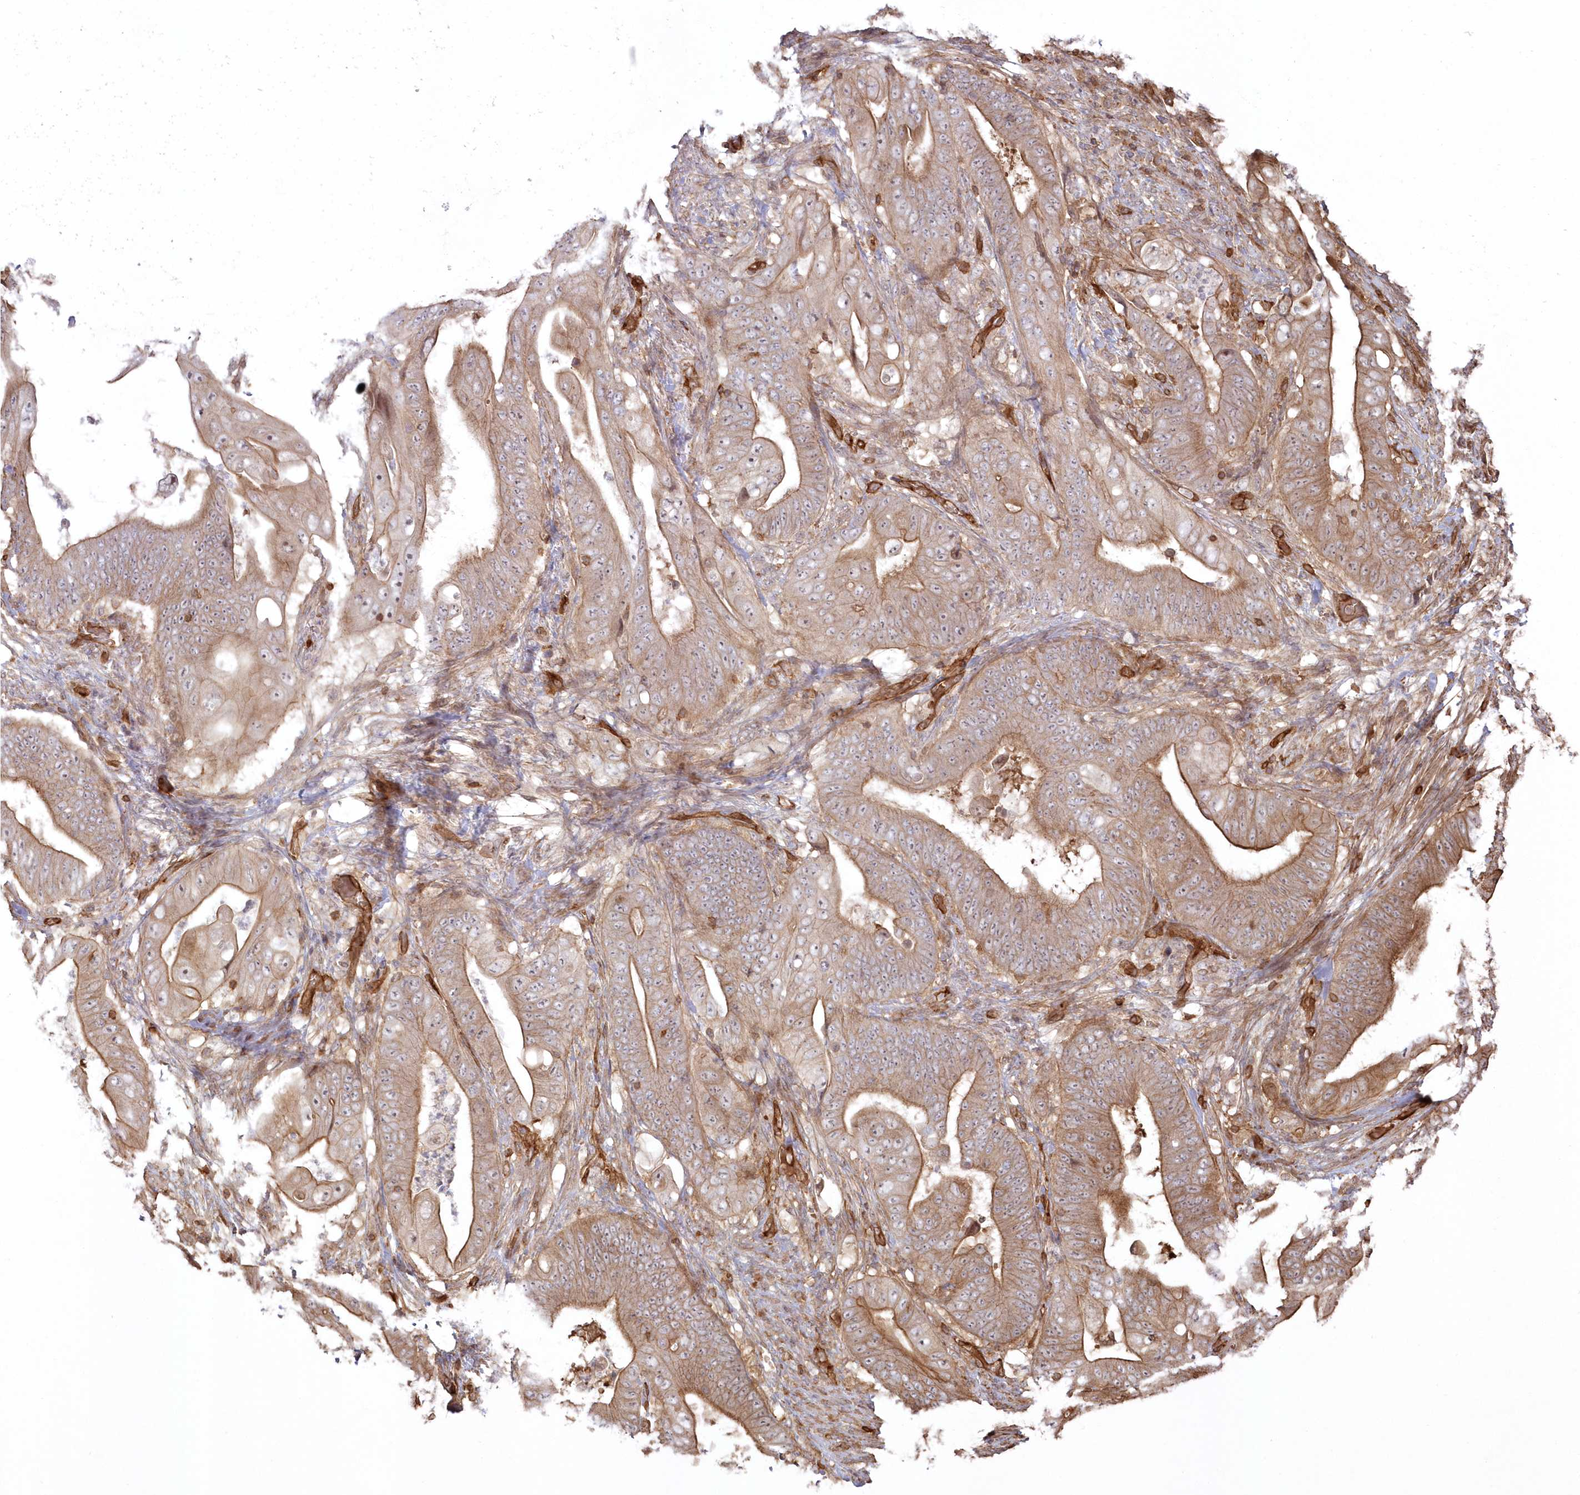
{"staining": {"intensity": "moderate", "quantity": ">75%", "location": "cytoplasmic/membranous"}, "tissue": "stomach cancer", "cell_type": "Tumor cells", "image_type": "cancer", "snomed": [{"axis": "morphology", "description": "Adenocarcinoma, NOS"}, {"axis": "topography", "description": "Stomach"}], "caption": "This is a micrograph of immunohistochemistry staining of stomach cancer, which shows moderate positivity in the cytoplasmic/membranous of tumor cells.", "gene": "RGCC", "patient": {"sex": "female", "age": 73}}